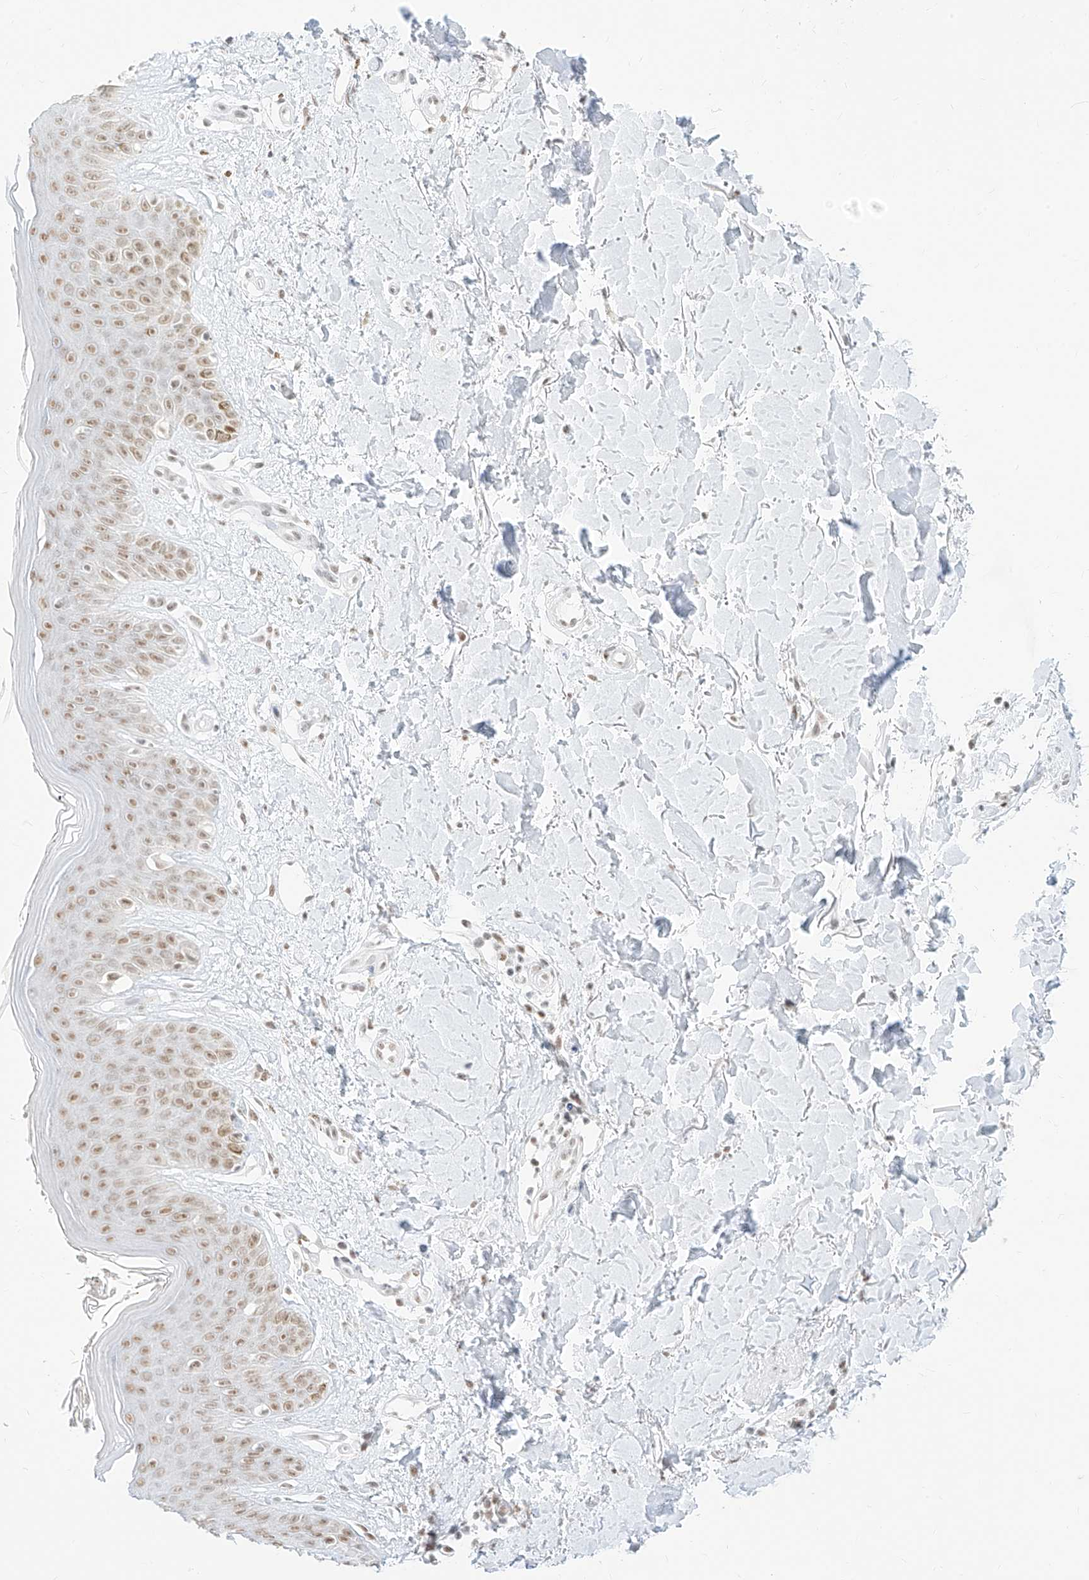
{"staining": {"intensity": "weak", "quantity": ">75%", "location": "nuclear"}, "tissue": "skin", "cell_type": "Fibroblasts", "image_type": "normal", "snomed": [{"axis": "morphology", "description": "Normal tissue, NOS"}, {"axis": "topography", "description": "Skin"}], "caption": "The photomicrograph displays a brown stain indicating the presence of a protein in the nuclear of fibroblasts in skin.", "gene": "SUPT5H", "patient": {"sex": "female", "age": 64}}